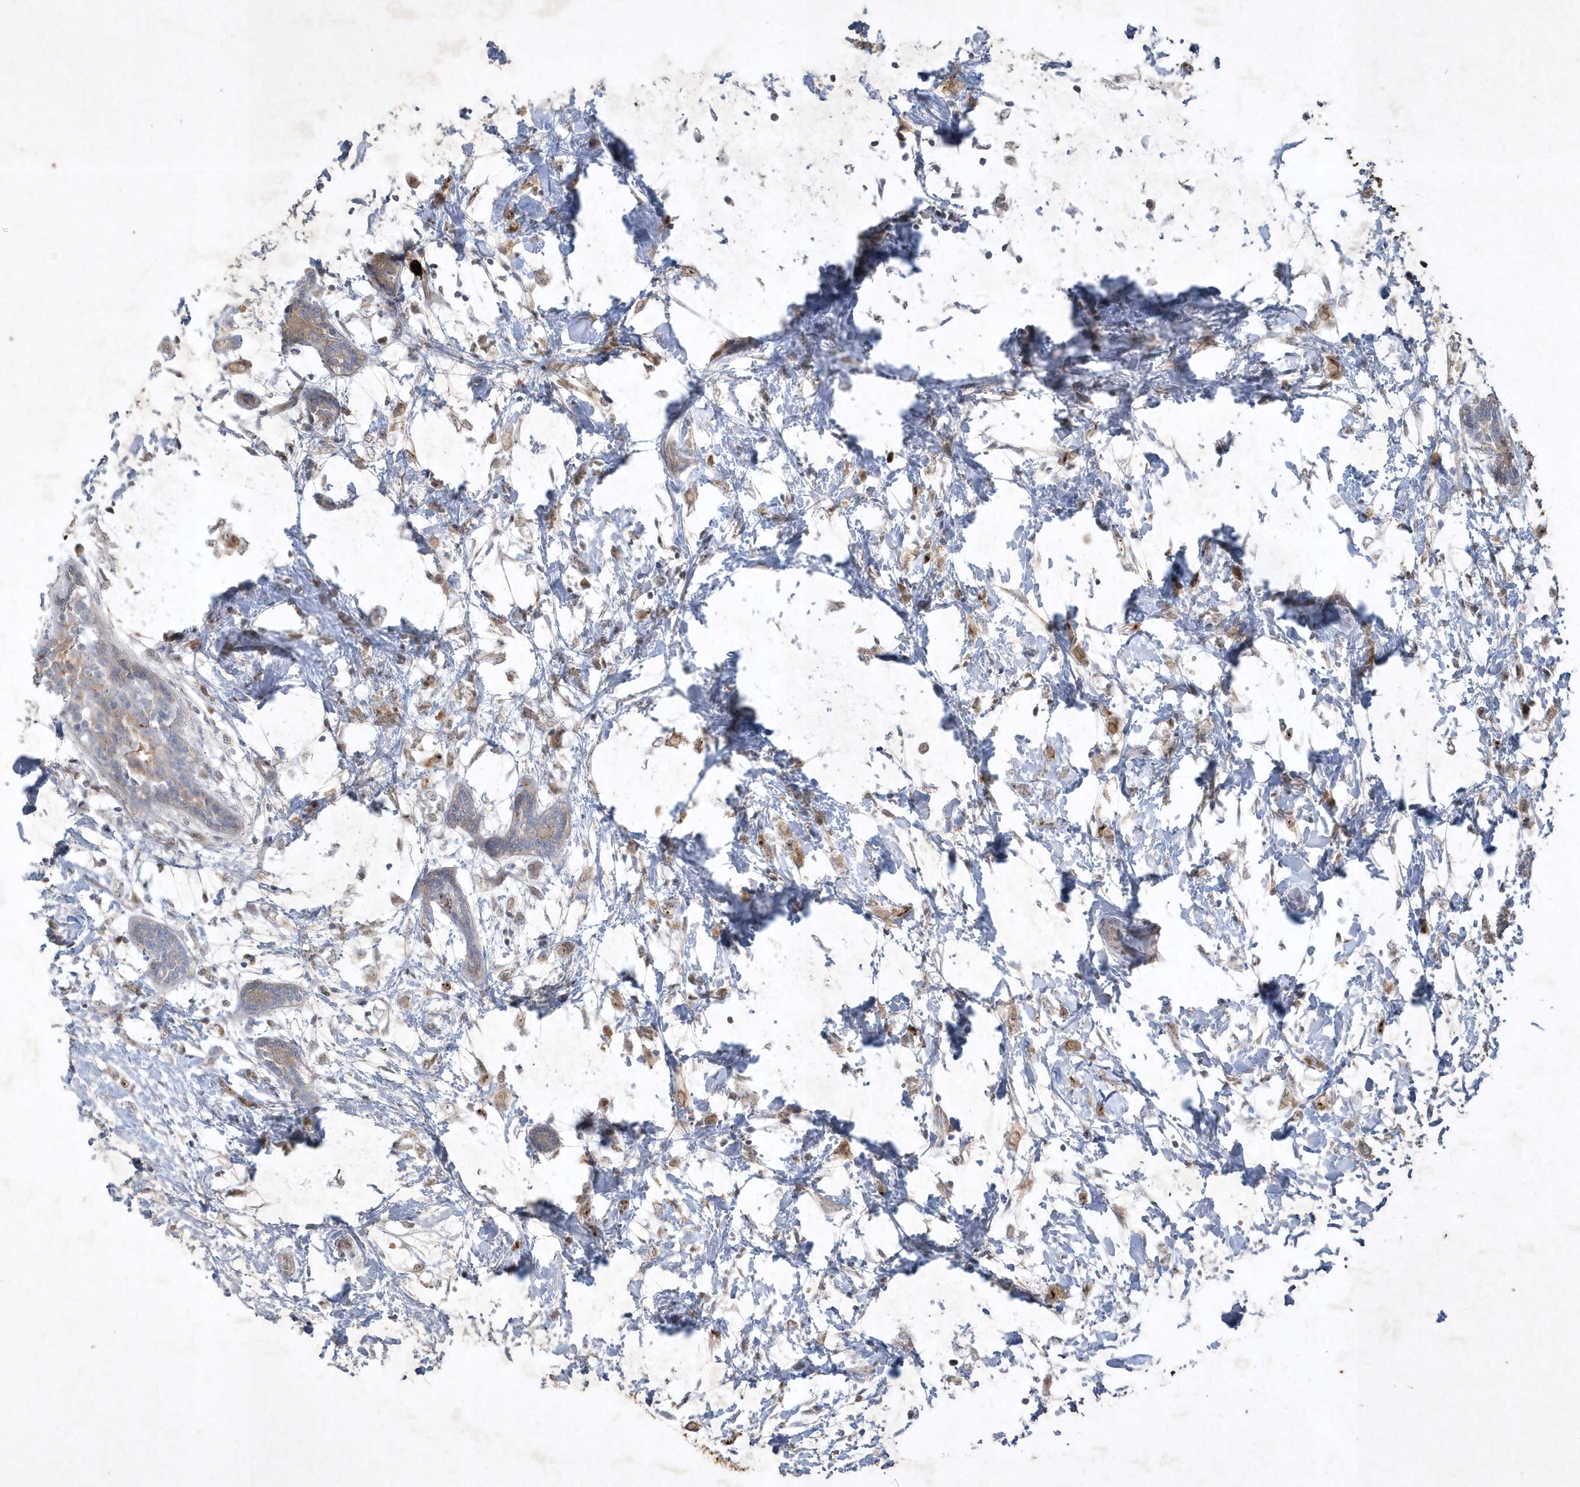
{"staining": {"intensity": "weak", "quantity": "25%-75%", "location": "cytoplasmic/membranous"}, "tissue": "breast cancer", "cell_type": "Tumor cells", "image_type": "cancer", "snomed": [{"axis": "morphology", "description": "Normal tissue, NOS"}, {"axis": "morphology", "description": "Lobular carcinoma"}, {"axis": "topography", "description": "Breast"}], "caption": "This histopathology image reveals immunohistochemistry staining of human lobular carcinoma (breast), with low weak cytoplasmic/membranous staining in about 25%-75% of tumor cells.", "gene": "THG1L", "patient": {"sex": "female", "age": 47}}